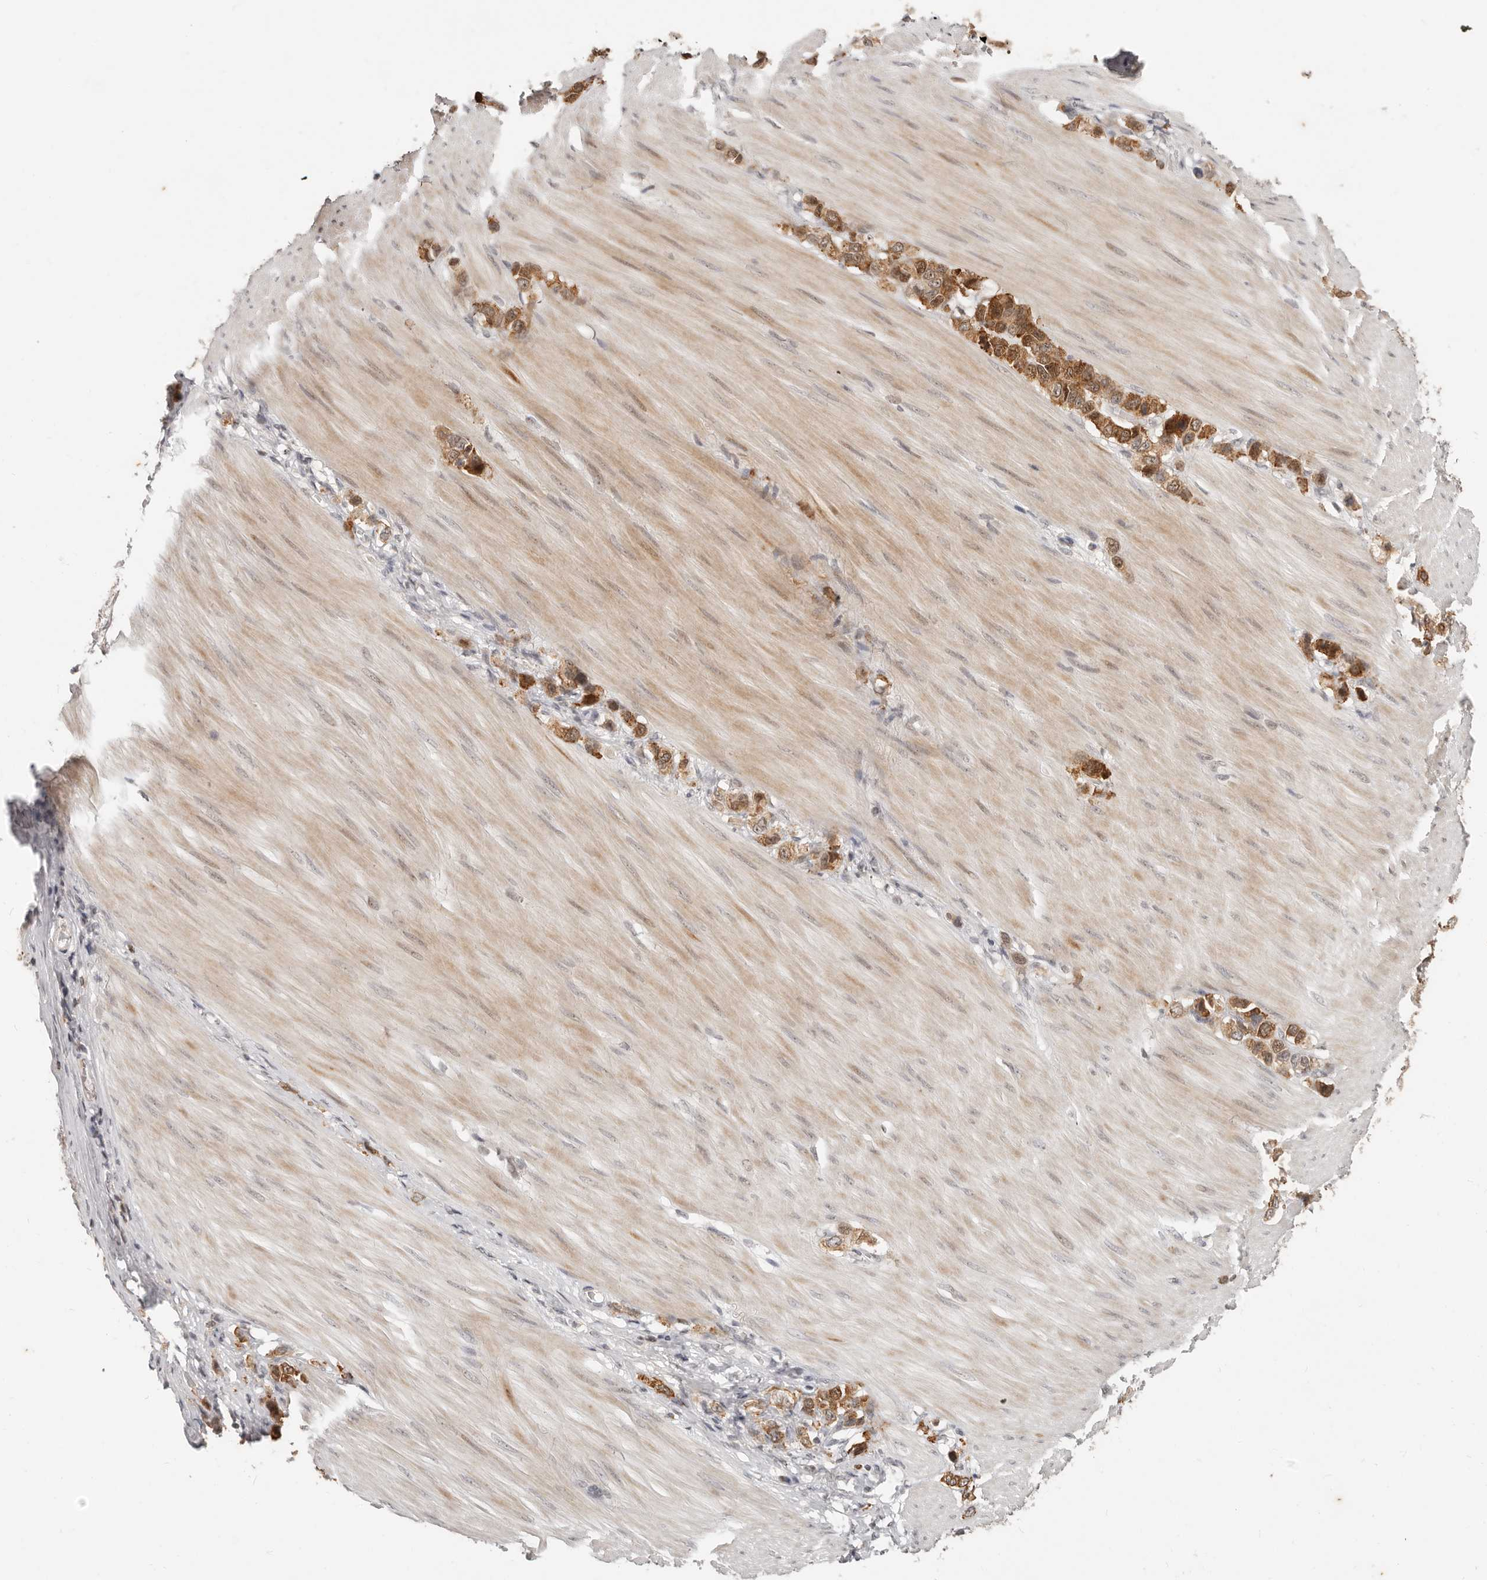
{"staining": {"intensity": "strong", "quantity": ">75%", "location": "cytoplasmic/membranous,nuclear"}, "tissue": "stomach cancer", "cell_type": "Tumor cells", "image_type": "cancer", "snomed": [{"axis": "morphology", "description": "Adenocarcinoma, NOS"}, {"axis": "topography", "description": "Stomach"}], "caption": "Immunohistochemical staining of stomach cancer (adenocarcinoma) demonstrates strong cytoplasmic/membranous and nuclear protein positivity in approximately >75% of tumor cells.", "gene": "RFC2", "patient": {"sex": "female", "age": 65}}